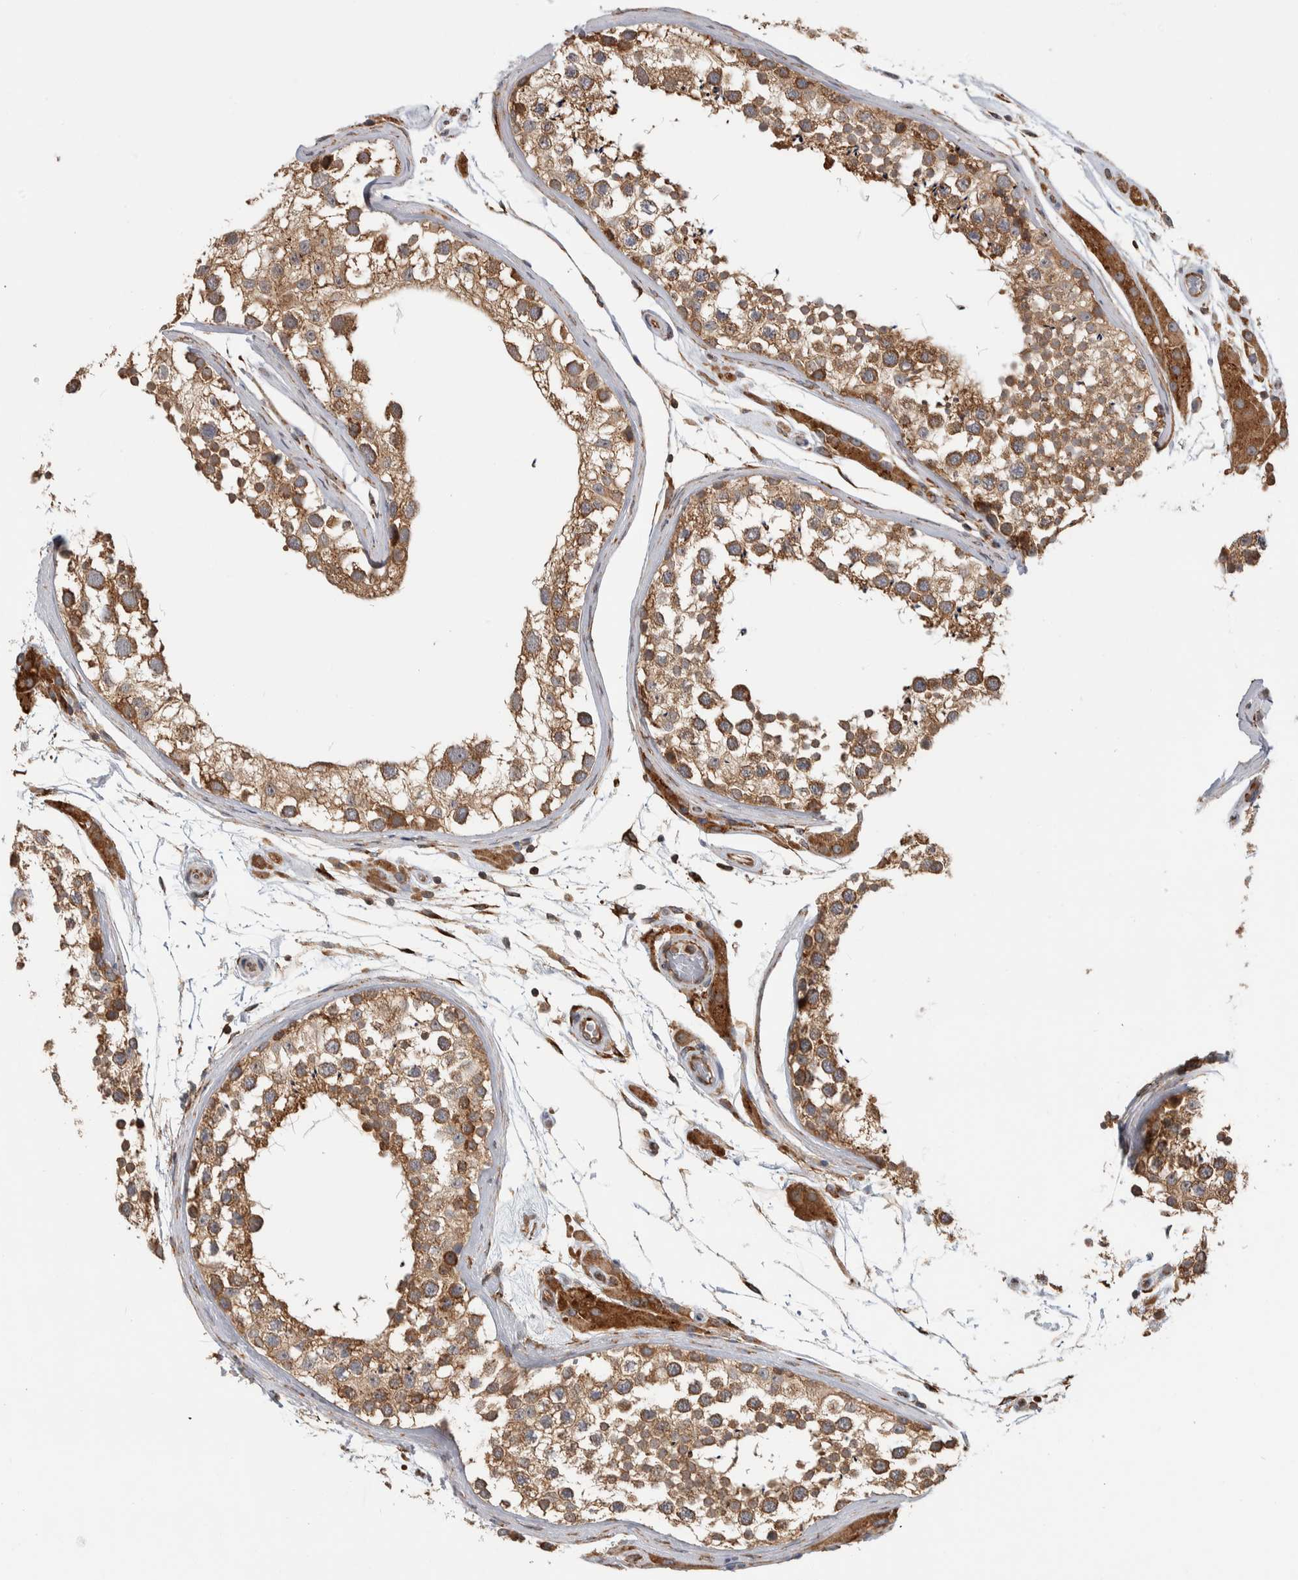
{"staining": {"intensity": "moderate", "quantity": ">75%", "location": "cytoplasmic/membranous"}, "tissue": "testis", "cell_type": "Cells in seminiferous ducts", "image_type": "normal", "snomed": [{"axis": "morphology", "description": "Normal tissue, NOS"}, {"axis": "topography", "description": "Testis"}], "caption": "This image shows normal testis stained with immunohistochemistry to label a protein in brown. The cytoplasmic/membranous of cells in seminiferous ducts show moderate positivity for the protein. Nuclei are counter-stained blue.", "gene": "EIF3H", "patient": {"sex": "male", "age": 46}}